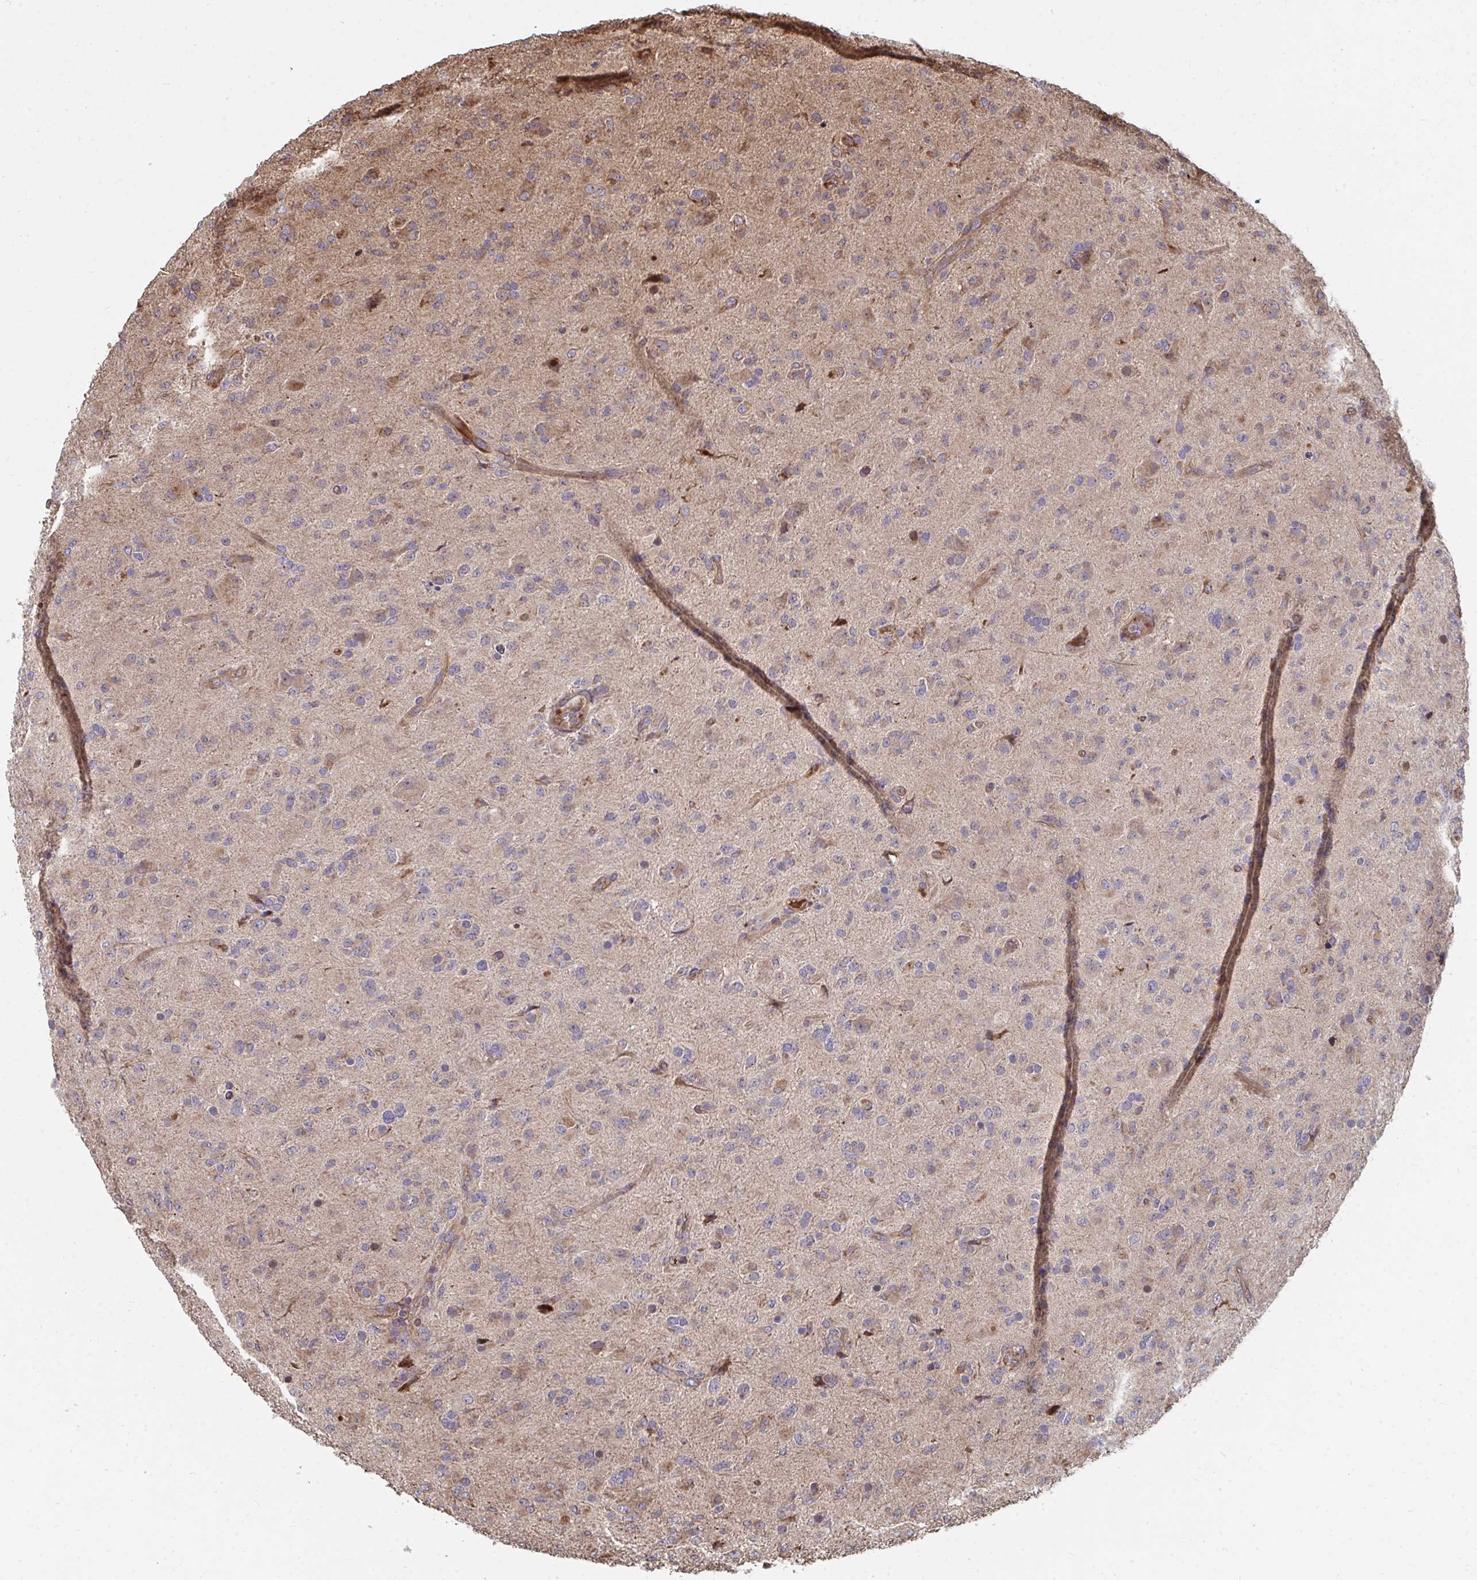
{"staining": {"intensity": "moderate", "quantity": "25%-75%", "location": "cytoplasmic/membranous"}, "tissue": "glioma", "cell_type": "Tumor cells", "image_type": "cancer", "snomed": [{"axis": "morphology", "description": "Glioma, malignant, Low grade"}, {"axis": "topography", "description": "Brain"}], "caption": "About 25%-75% of tumor cells in malignant low-grade glioma reveal moderate cytoplasmic/membranous protein positivity as visualized by brown immunohistochemical staining.", "gene": "FAM89A", "patient": {"sex": "male", "age": 65}}